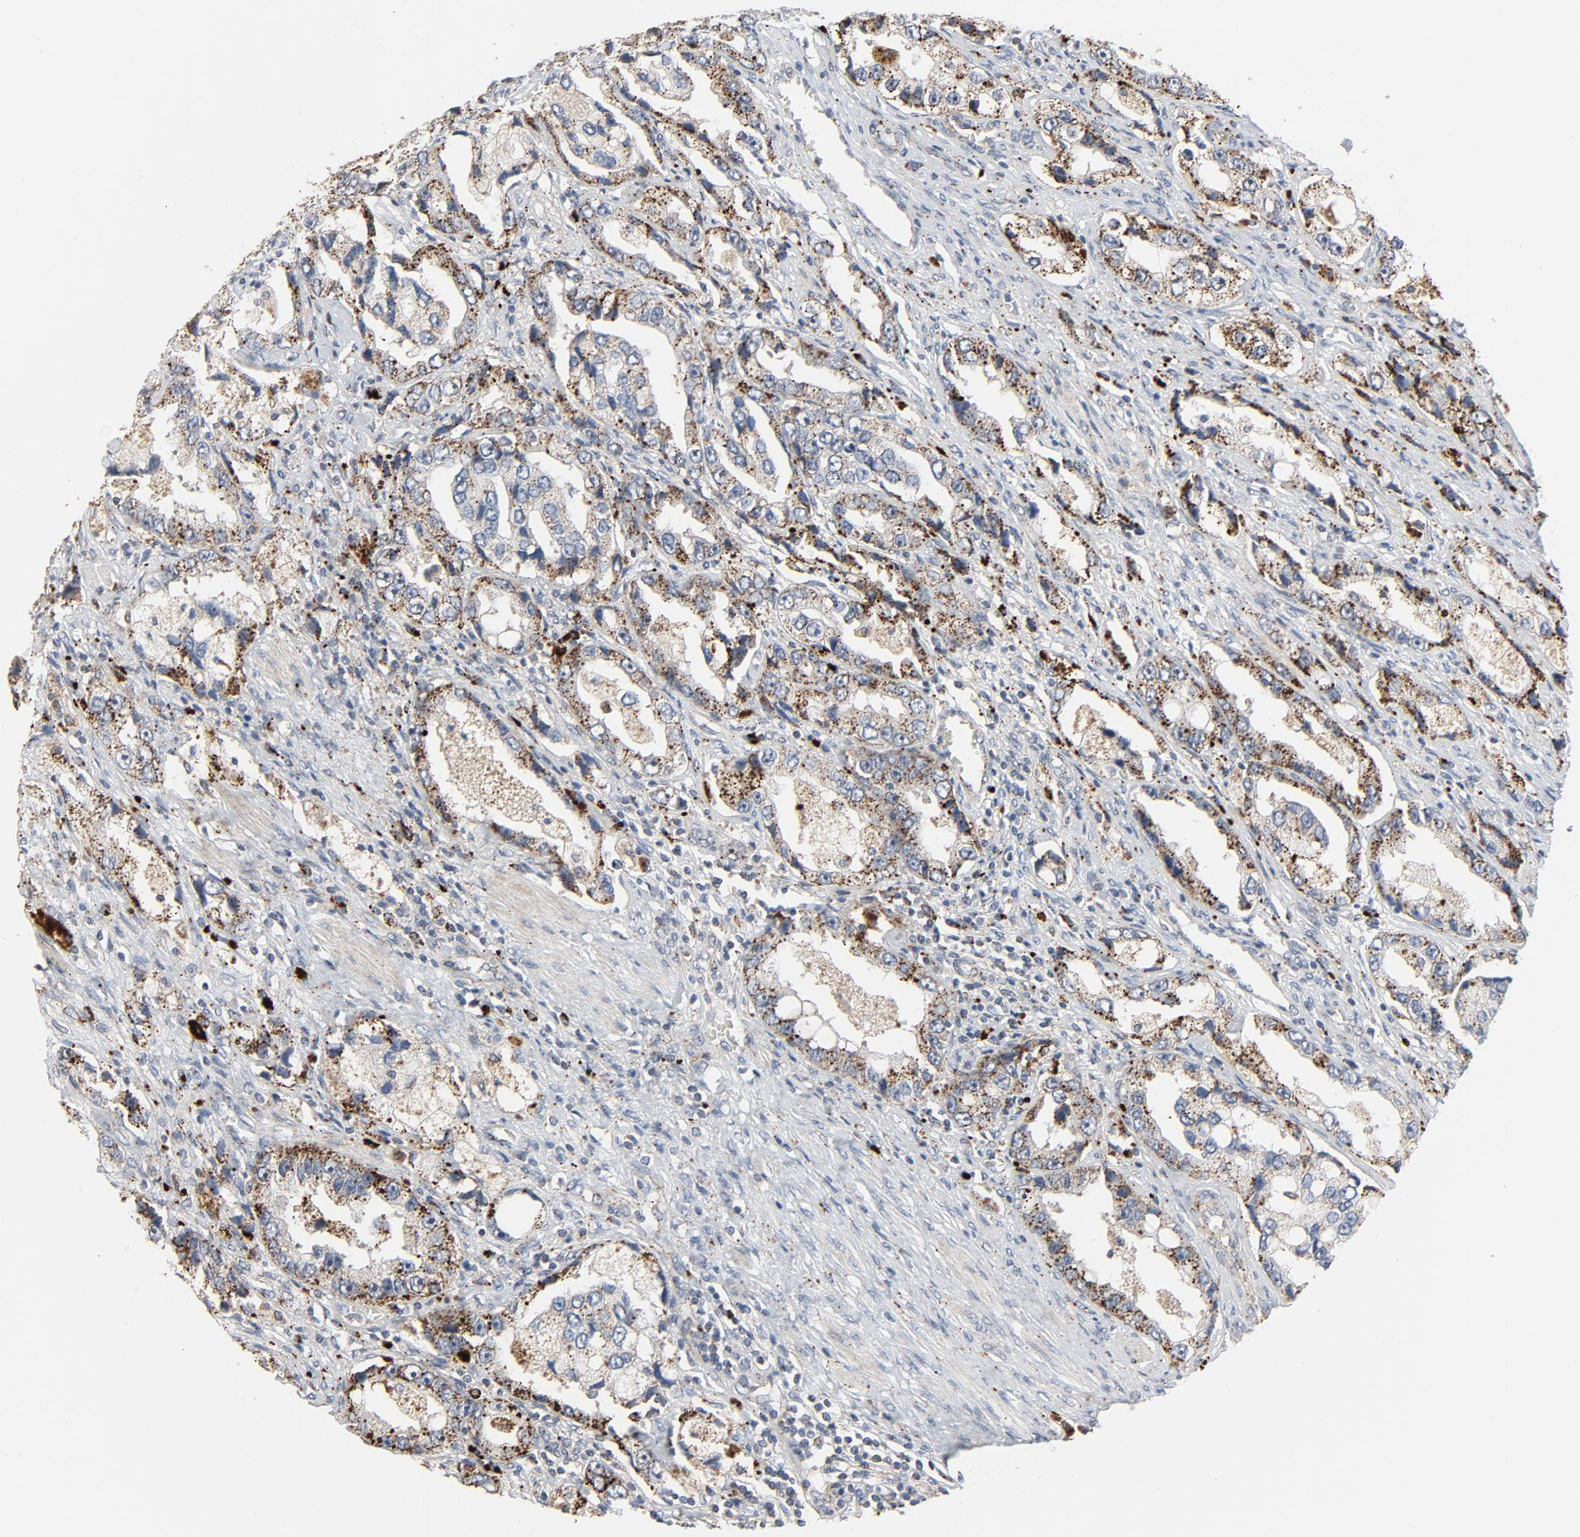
{"staining": {"intensity": "strong", "quantity": ">75%", "location": "cytoplasmic/membranous"}, "tissue": "prostate cancer", "cell_type": "Tumor cells", "image_type": "cancer", "snomed": [{"axis": "morphology", "description": "Adenocarcinoma, High grade"}, {"axis": "topography", "description": "Prostate"}], "caption": "A brown stain labels strong cytoplasmic/membranous staining of a protein in human adenocarcinoma (high-grade) (prostate) tumor cells.", "gene": "AKT2", "patient": {"sex": "male", "age": 63}}